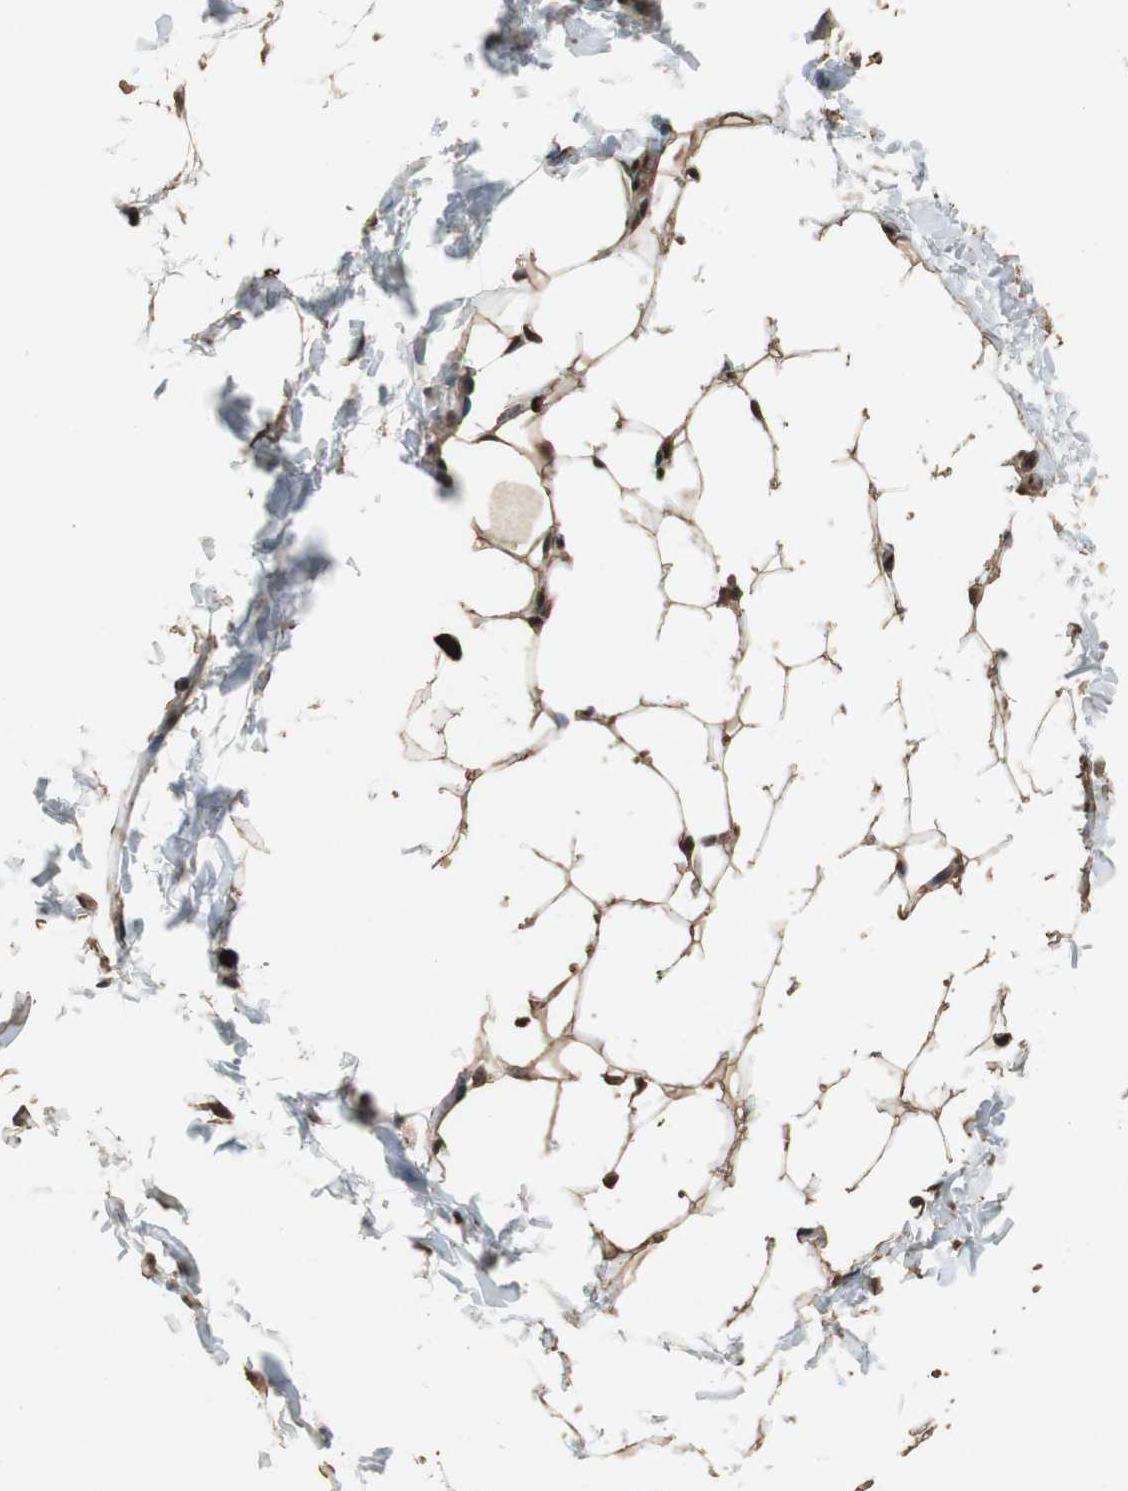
{"staining": {"intensity": "strong", "quantity": ">75%", "location": "cytoplasmic/membranous,nuclear"}, "tissue": "adipose tissue", "cell_type": "Adipocytes", "image_type": "normal", "snomed": [{"axis": "morphology", "description": "Normal tissue, NOS"}, {"axis": "topography", "description": "Soft tissue"}], "caption": "Protein expression analysis of unremarkable adipose tissue shows strong cytoplasmic/membranous,nuclear expression in approximately >75% of adipocytes. (DAB IHC with brightfield microscopy, high magnification).", "gene": "ZNF18", "patient": {"sex": "male", "age": 26}}